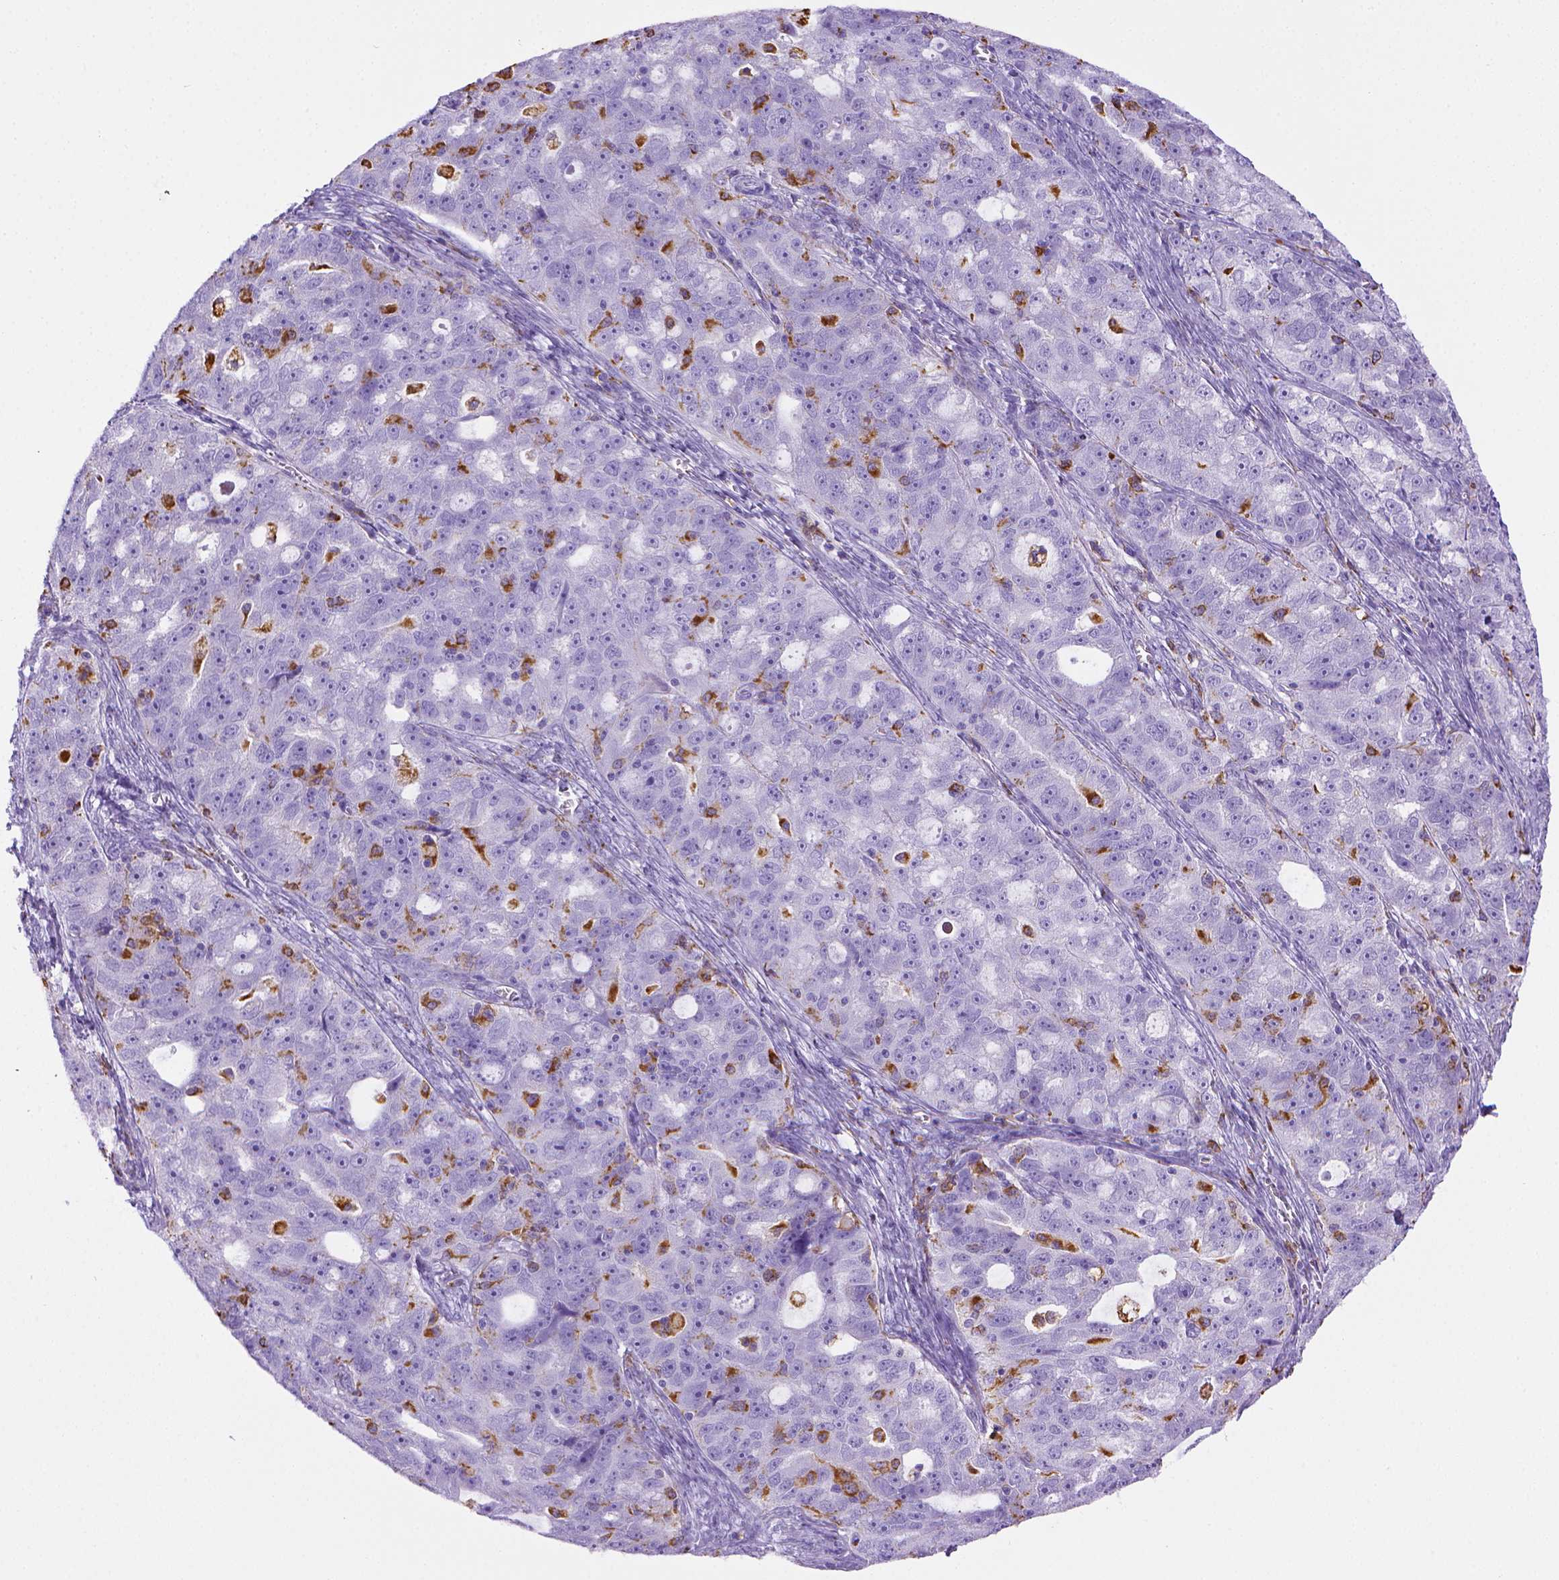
{"staining": {"intensity": "negative", "quantity": "none", "location": "none"}, "tissue": "ovarian cancer", "cell_type": "Tumor cells", "image_type": "cancer", "snomed": [{"axis": "morphology", "description": "Cystadenocarcinoma, serous, NOS"}, {"axis": "topography", "description": "Ovary"}], "caption": "Tumor cells are negative for protein expression in human ovarian cancer.", "gene": "CD68", "patient": {"sex": "female", "age": 51}}